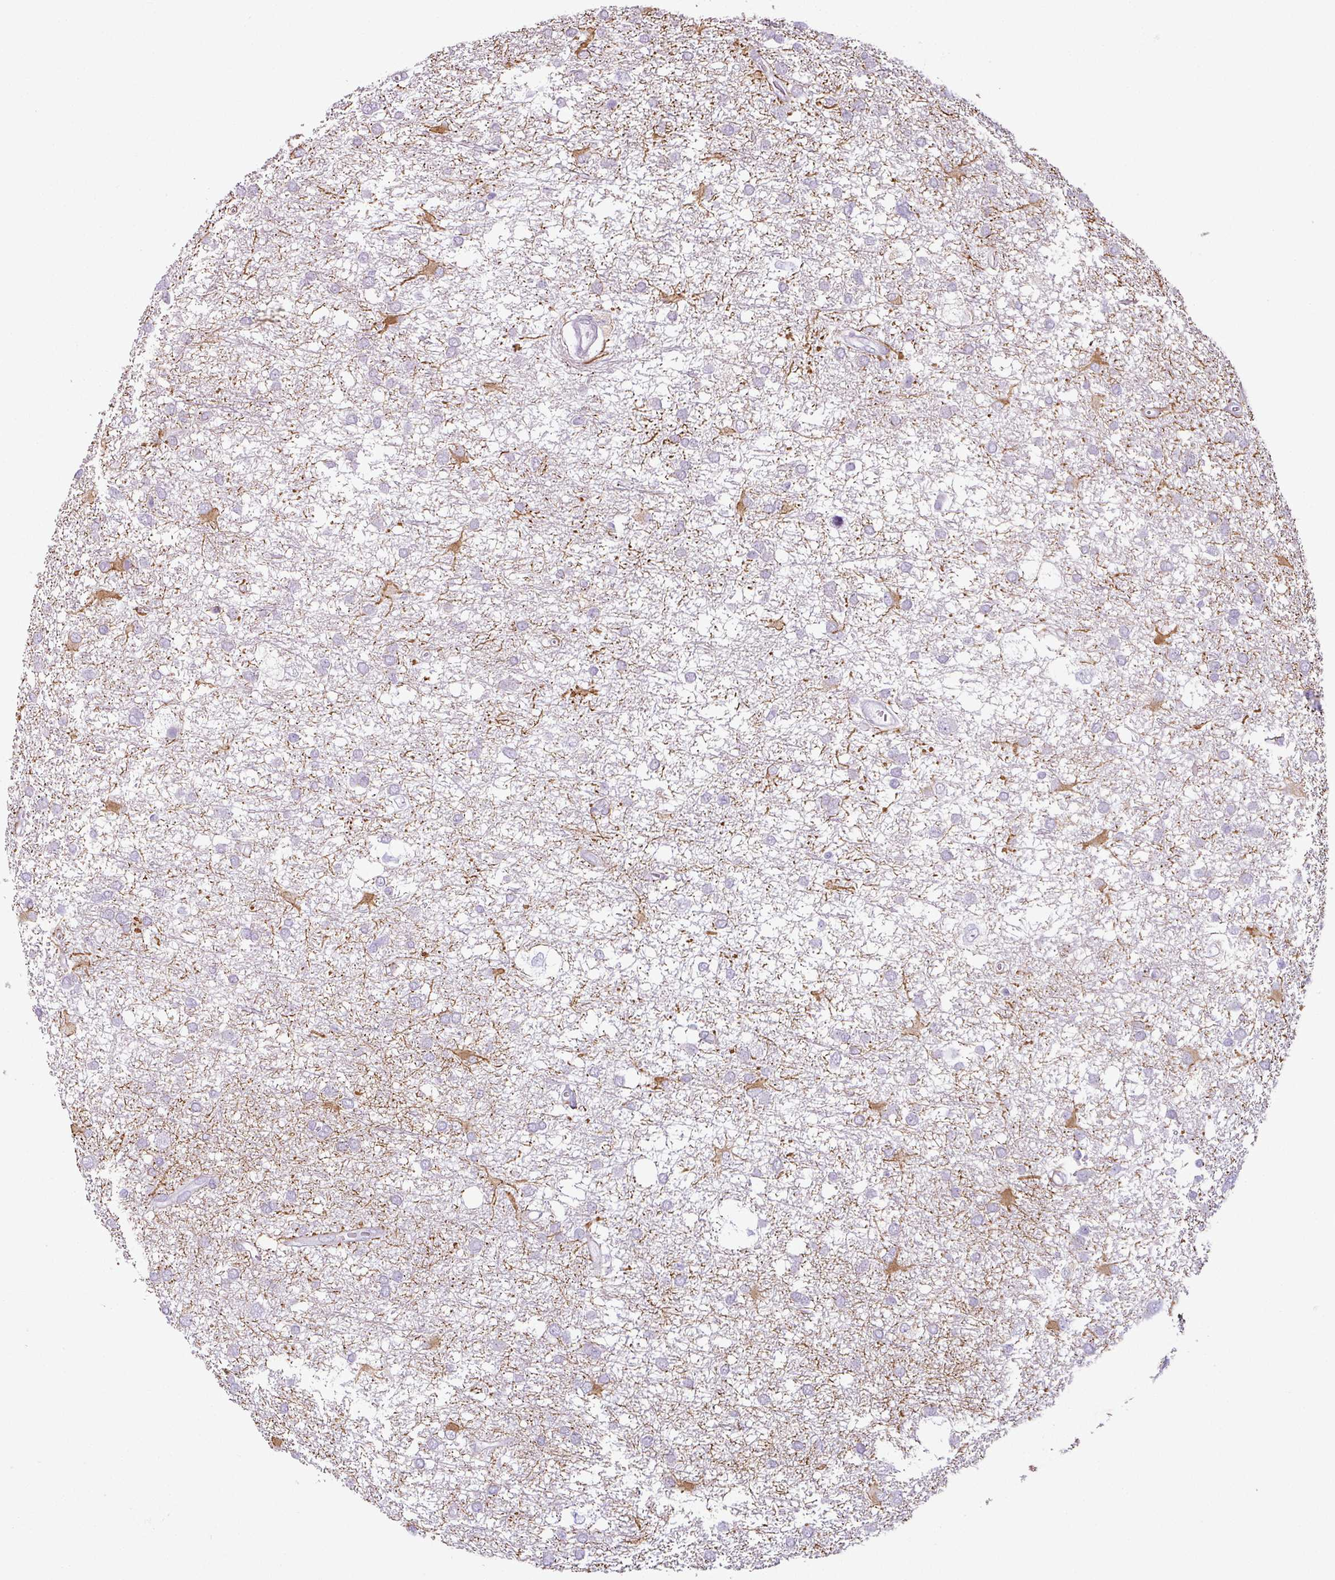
{"staining": {"intensity": "negative", "quantity": "none", "location": "none"}, "tissue": "glioma", "cell_type": "Tumor cells", "image_type": "cancer", "snomed": [{"axis": "morphology", "description": "Glioma, malignant, High grade"}, {"axis": "topography", "description": "Brain"}], "caption": "Tumor cells show no significant positivity in glioma. The staining was performed using DAB (3,3'-diaminobenzidine) to visualize the protein expression in brown, while the nuclei were stained in blue with hematoxylin (Magnification: 20x).", "gene": "OR52D1", "patient": {"sex": "male", "age": 61}}